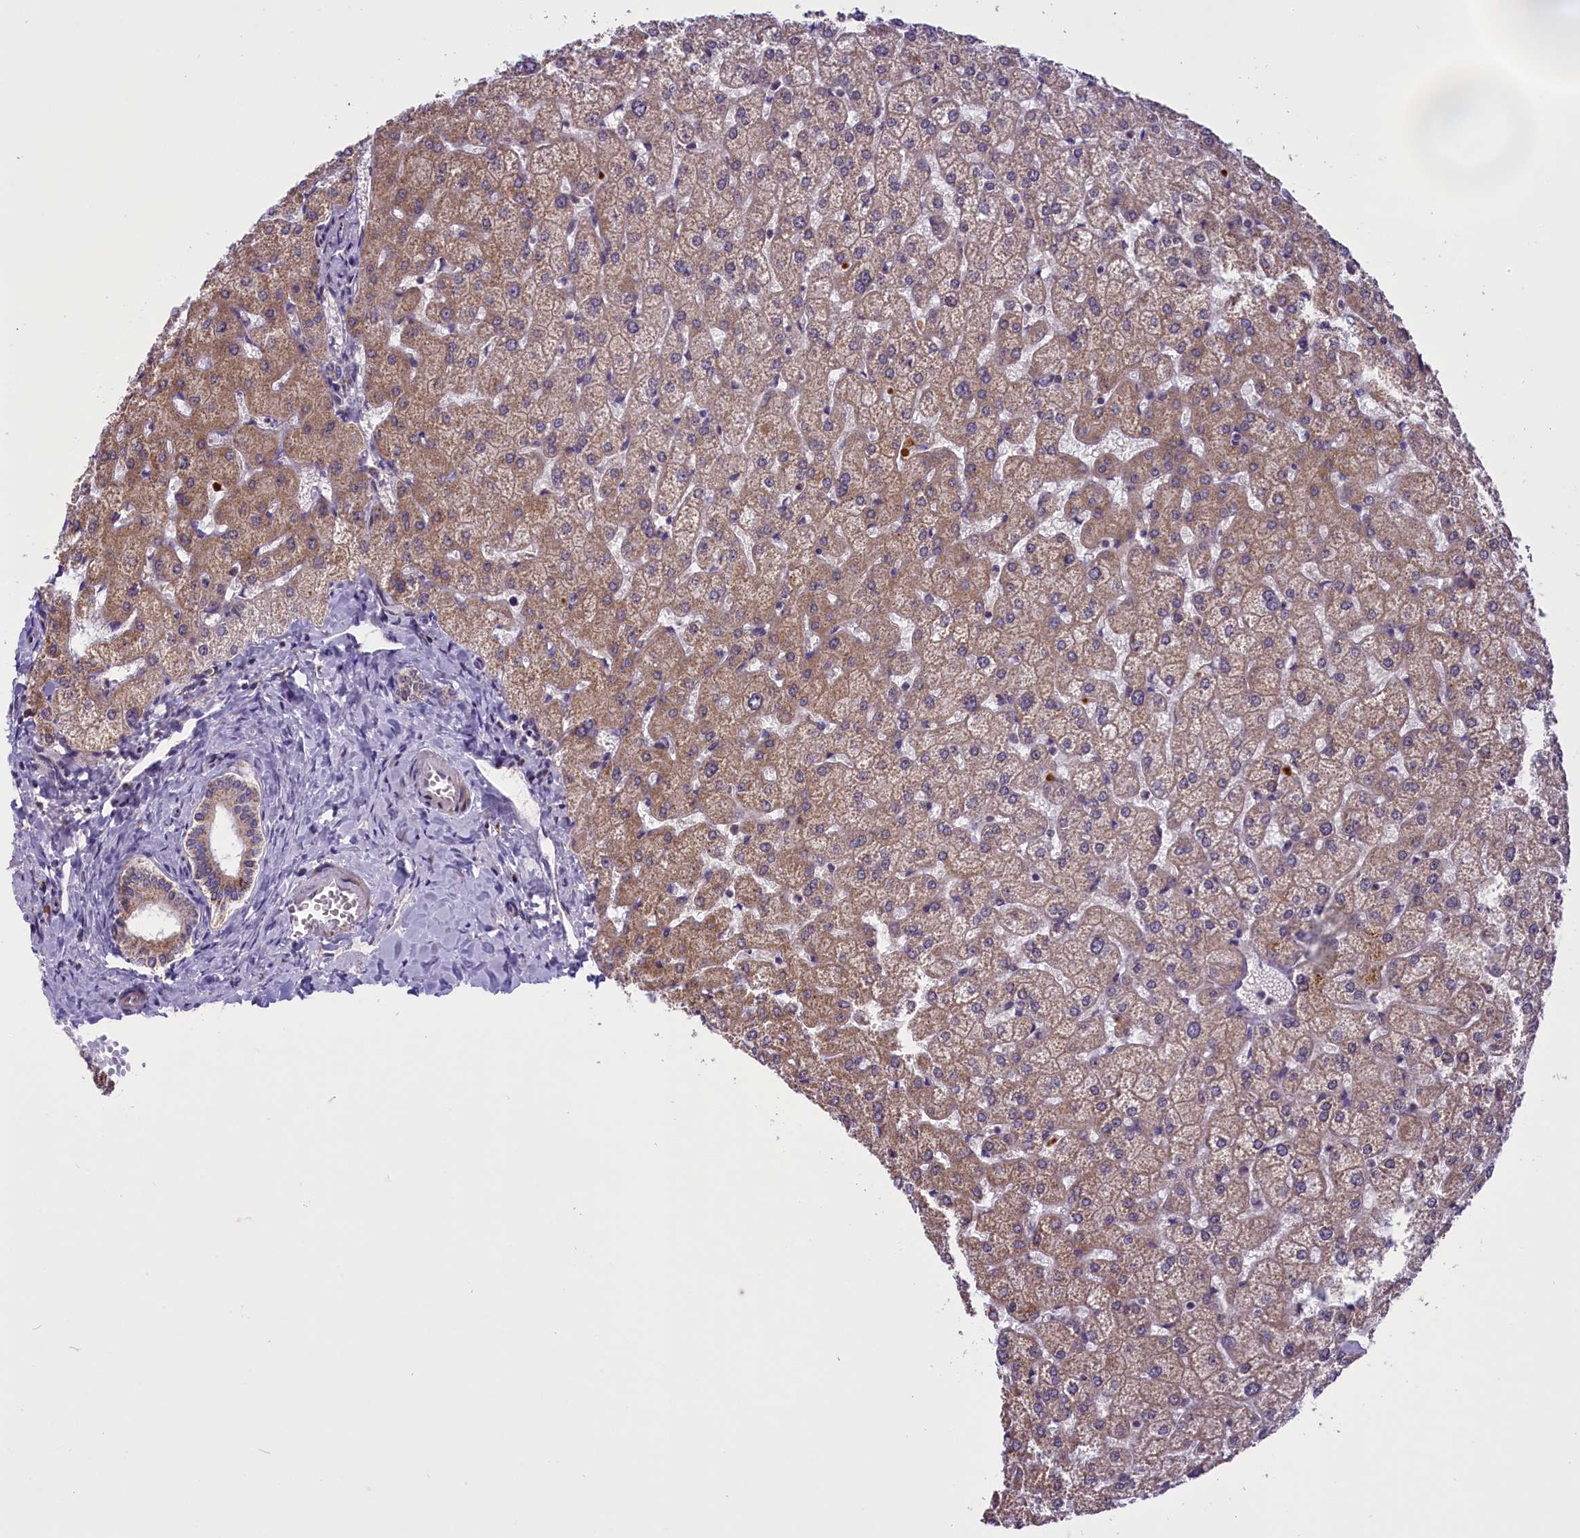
{"staining": {"intensity": "weak", "quantity": "25%-75%", "location": "cytoplasmic/membranous"}, "tissue": "liver", "cell_type": "Cholangiocytes", "image_type": "normal", "snomed": [{"axis": "morphology", "description": "Normal tissue, NOS"}, {"axis": "topography", "description": "Liver"}], "caption": "Normal liver reveals weak cytoplasmic/membranous staining in about 25%-75% of cholangiocytes.", "gene": "GLRX5", "patient": {"sex": "female", "age": 32}}